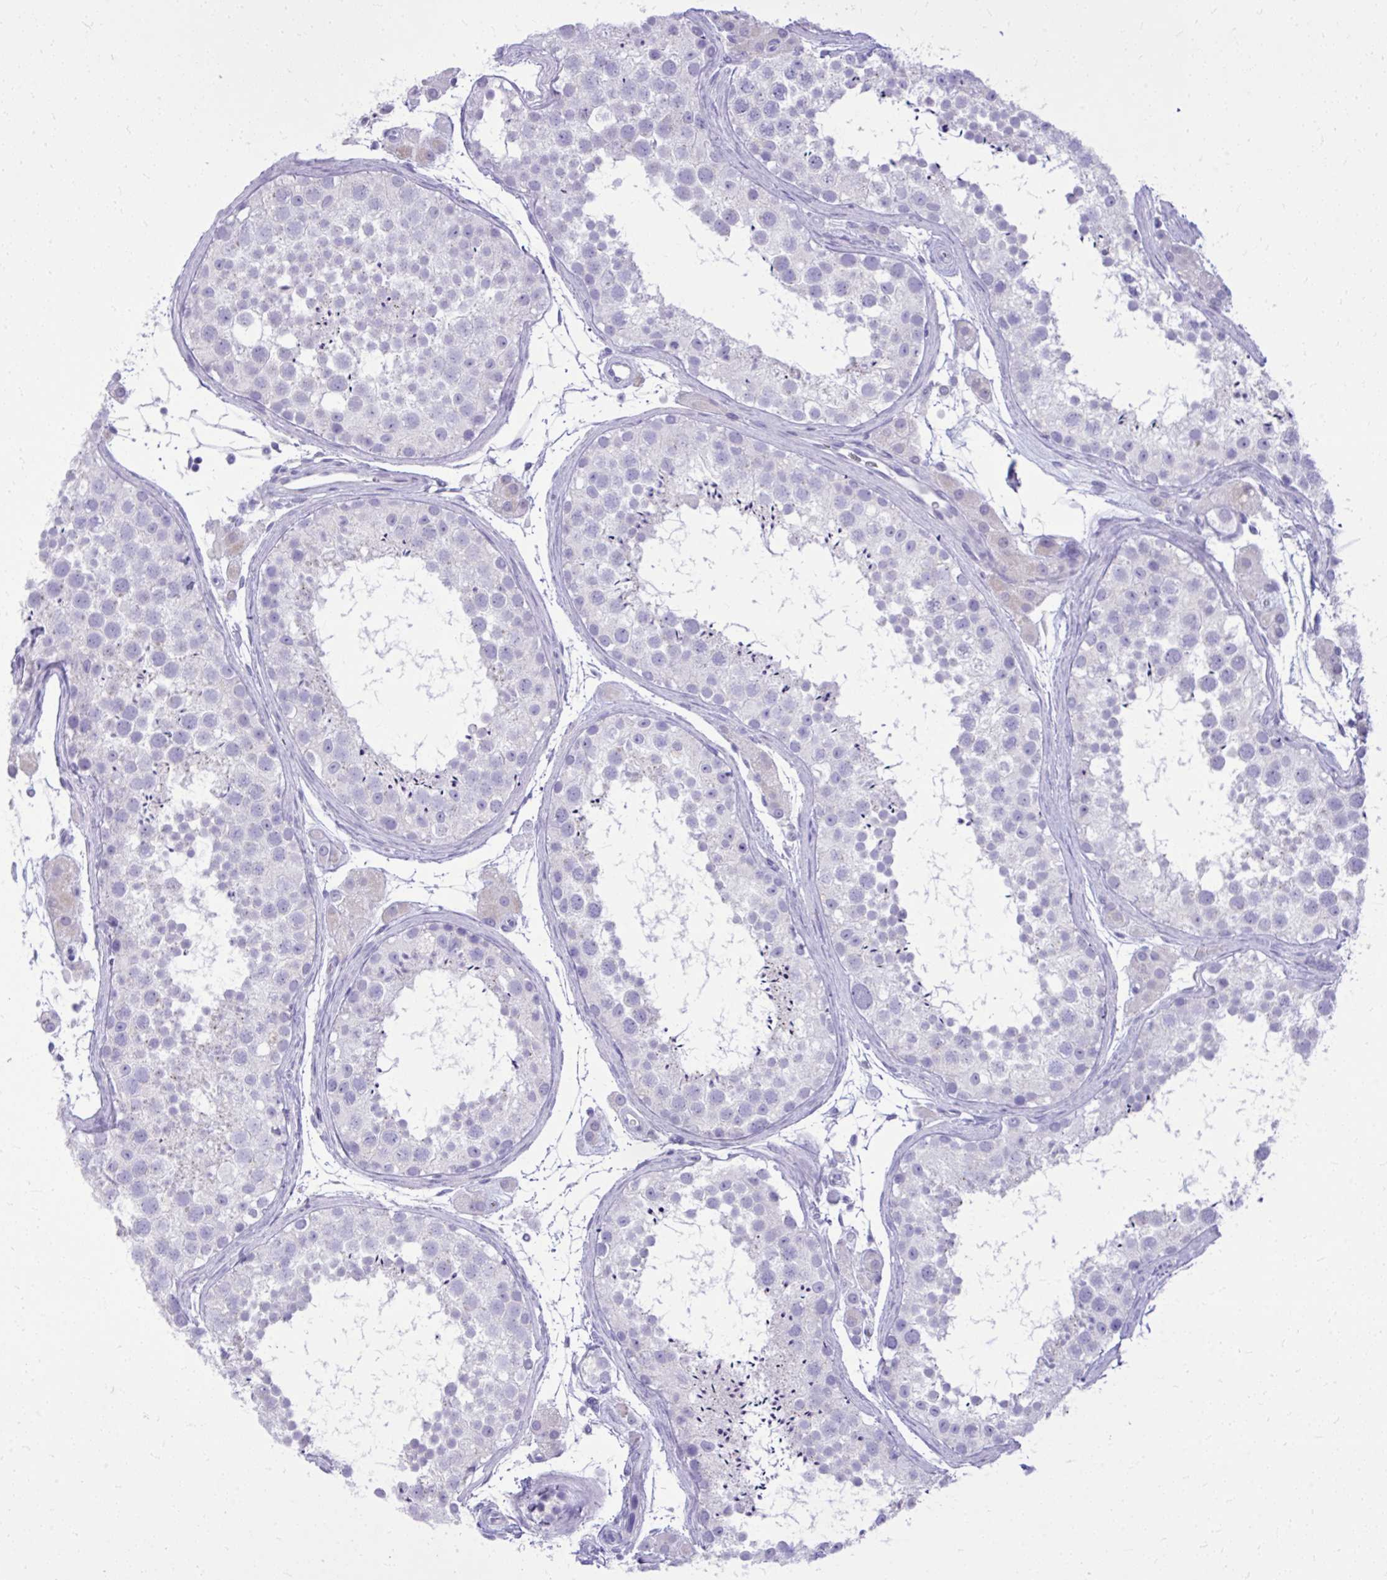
{"staining": {"intensity": "negative", "quantity": "none", "location": "none"}, "tissue": "testis", "cell_type": "Cells in seminiferous ducts", "image_type": "normal", "snomed": [{"axis": "morphology", "description": "Normal tissue, NOS"}, {"axis": "topography", "description": "Testis"}], "caption": "A histopathology image of testis stained for a protein reveals no brown staining in cells in seminiferous ducts.", "gene": "NNMT", "patient": {"sex": "male", "age": 41}}